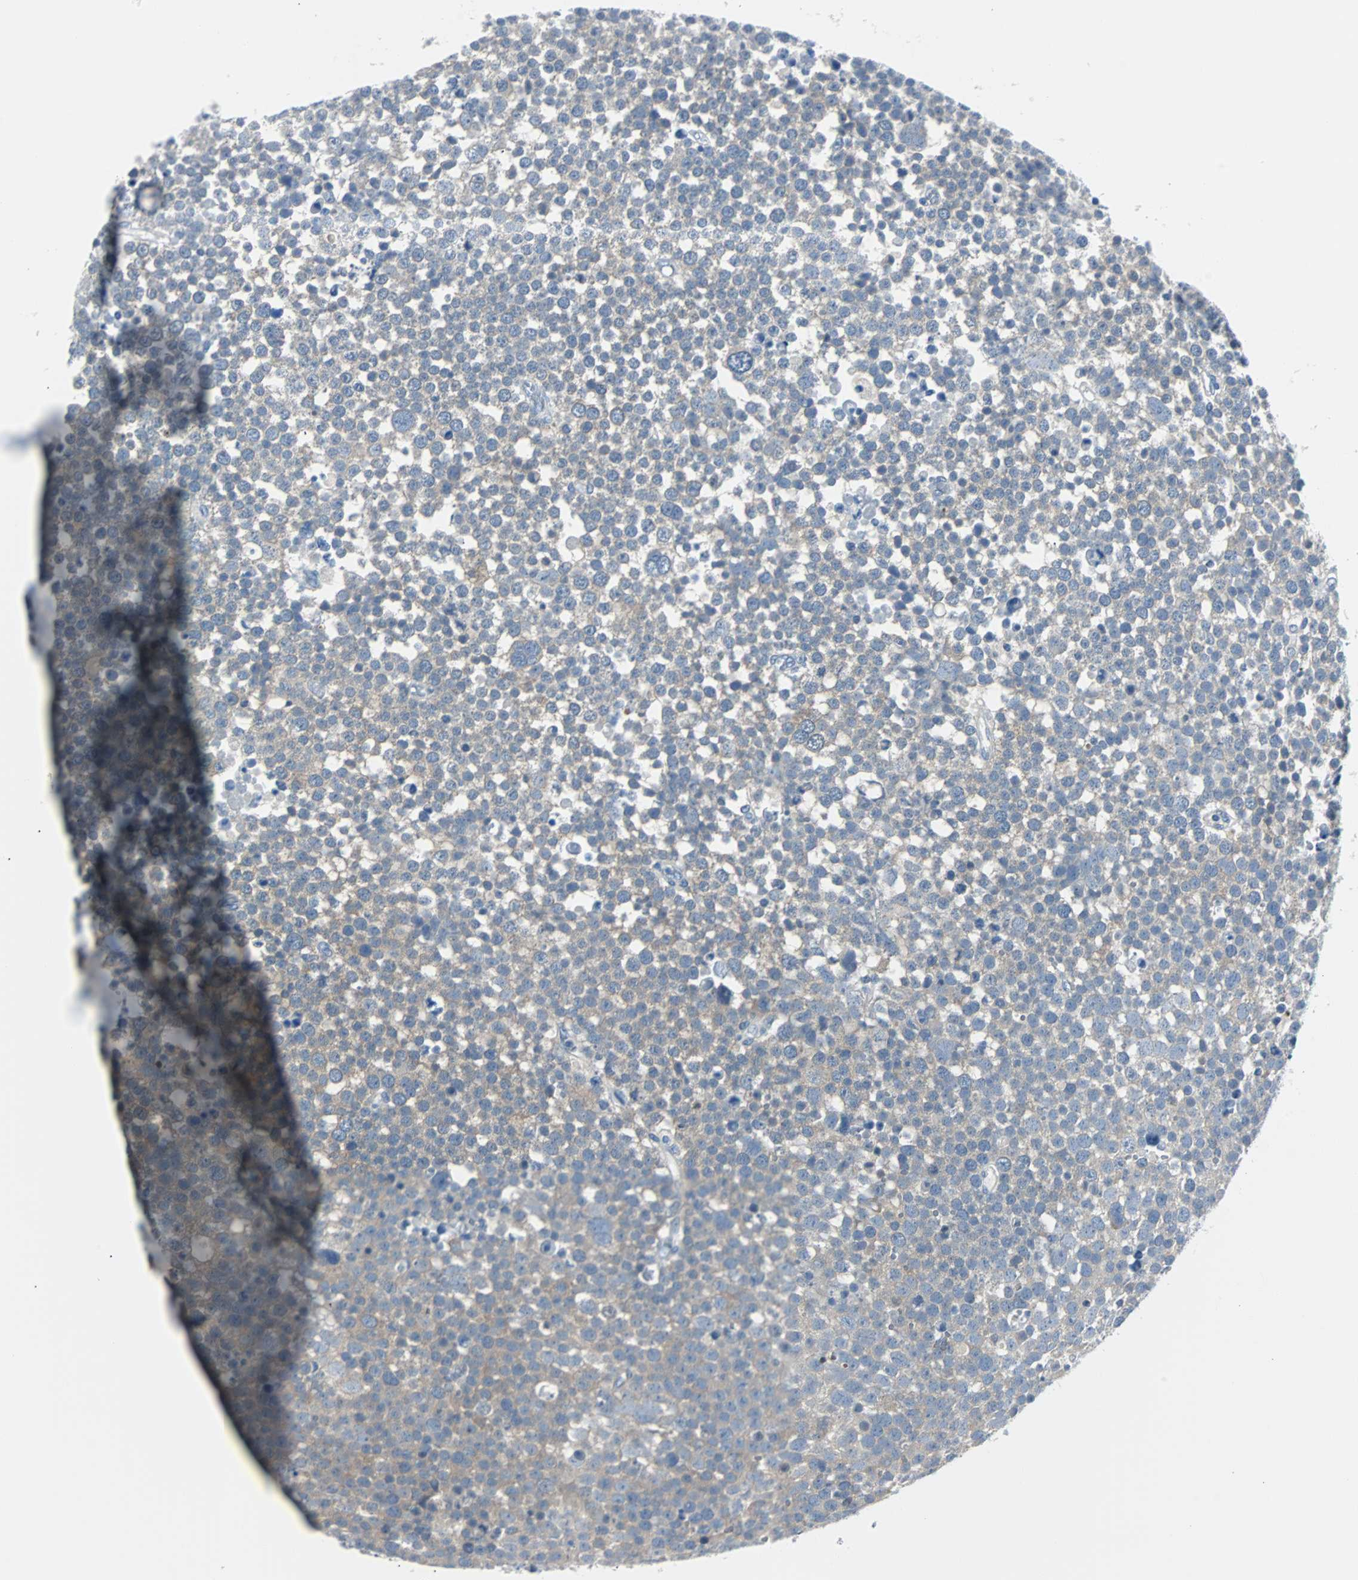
{"staining": {"intensity": "weak", "quantity": ">75%", "location": "cytoplasmic/membranous"}, "tissue": "testis cancer", "cell_type": "Tumor cells", "image_type": "cancer", "snomed": [{"axis": "morphology", "description": "Seminoma, NOS"}, {"axis": "topography", "description": "Testis"}], "caption": "IHC of testis cancer (seminoma) displays low levels of weak cytoplasmic/membranous positivity in approximately >75% of tumor cells. The protein of interest is stained brown, and the nuclei are stained in blue (DAB (3,3'-diaminobenzidine) IHC with brightfield microscopy, high magnification).", "gene": "RASA1", "patient": {"sex": "male", "age": 71}}